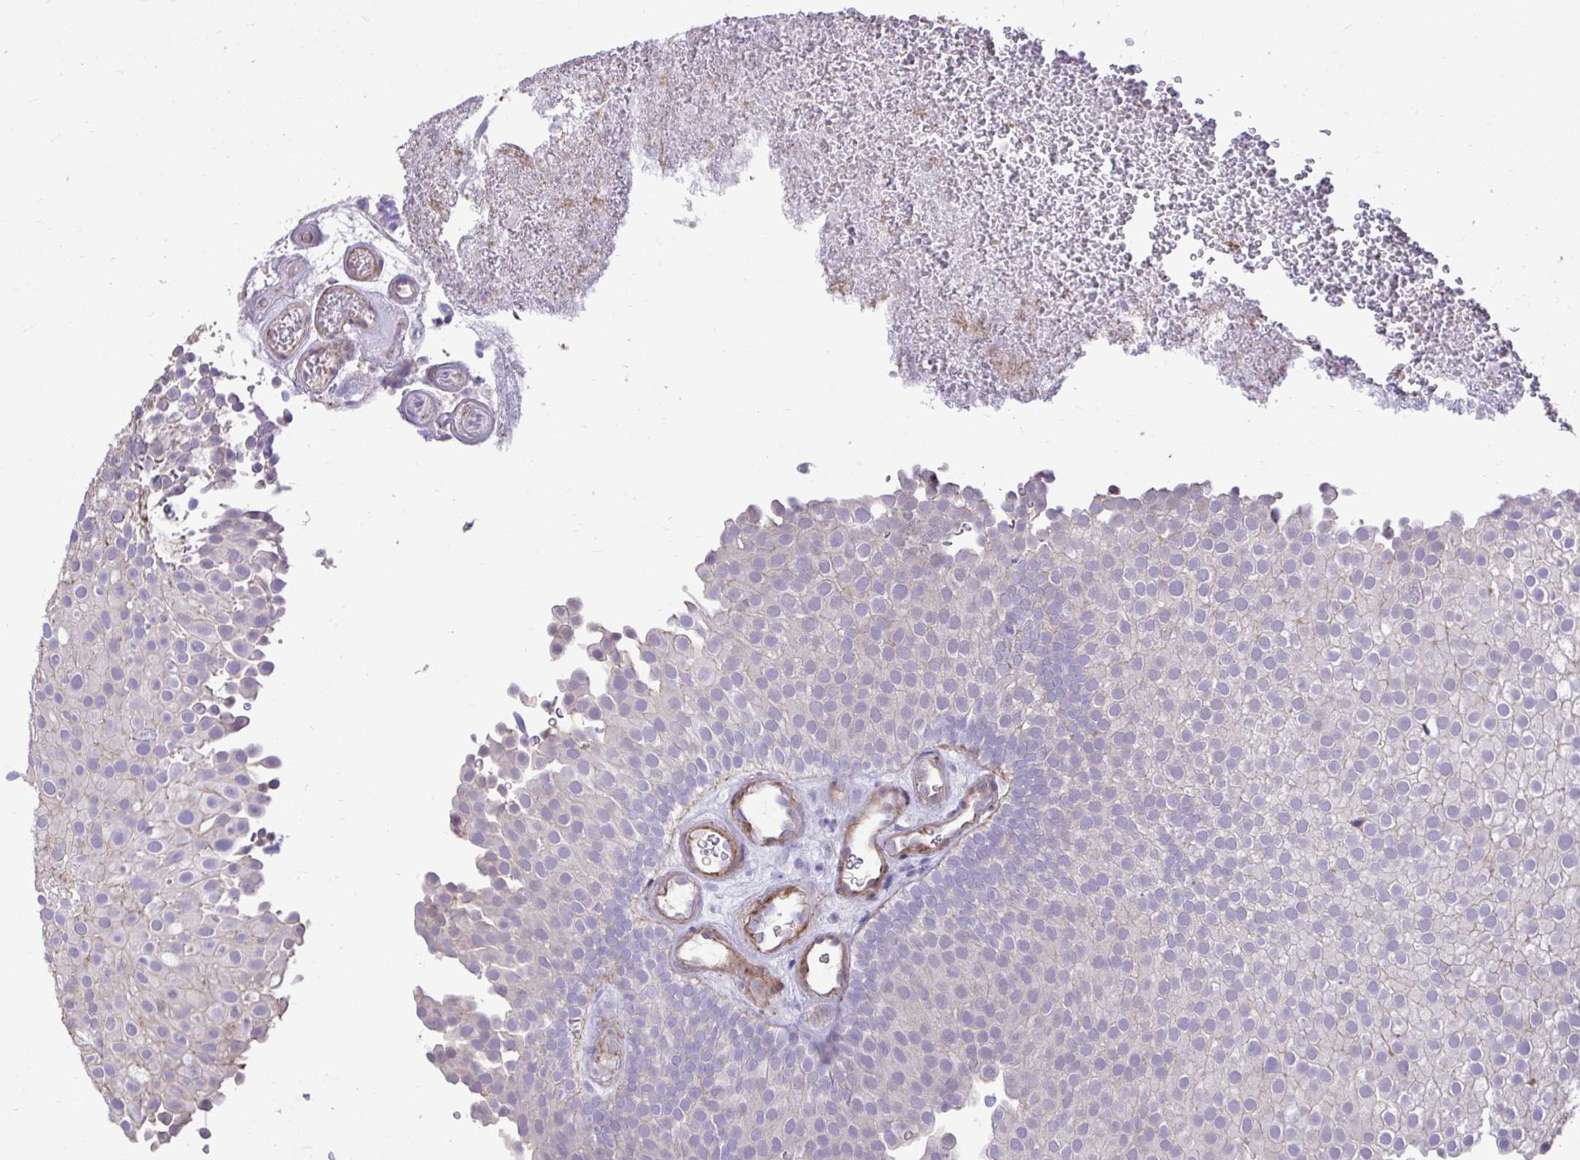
{"staining": {"intensity": "negative", "quantity": "none", "location": "none"}, "tissue": "urothelial cancer", "cell_type": "Tumor cells", "image_type": "cancer", "snomed": [{"axis": "morphology", "description": "Urothelial carcinoma, Low grade"}, {"axis": "topography", "description": "Urinary bladder"}], "caption": "DAB (3,3'-diaminobenzidine) immunohistochemical staining of urothelial cancer shows no significant staining in tumor cells.", "gene": "IGFL2", "patient": {"sex": "male", "age": 78}}